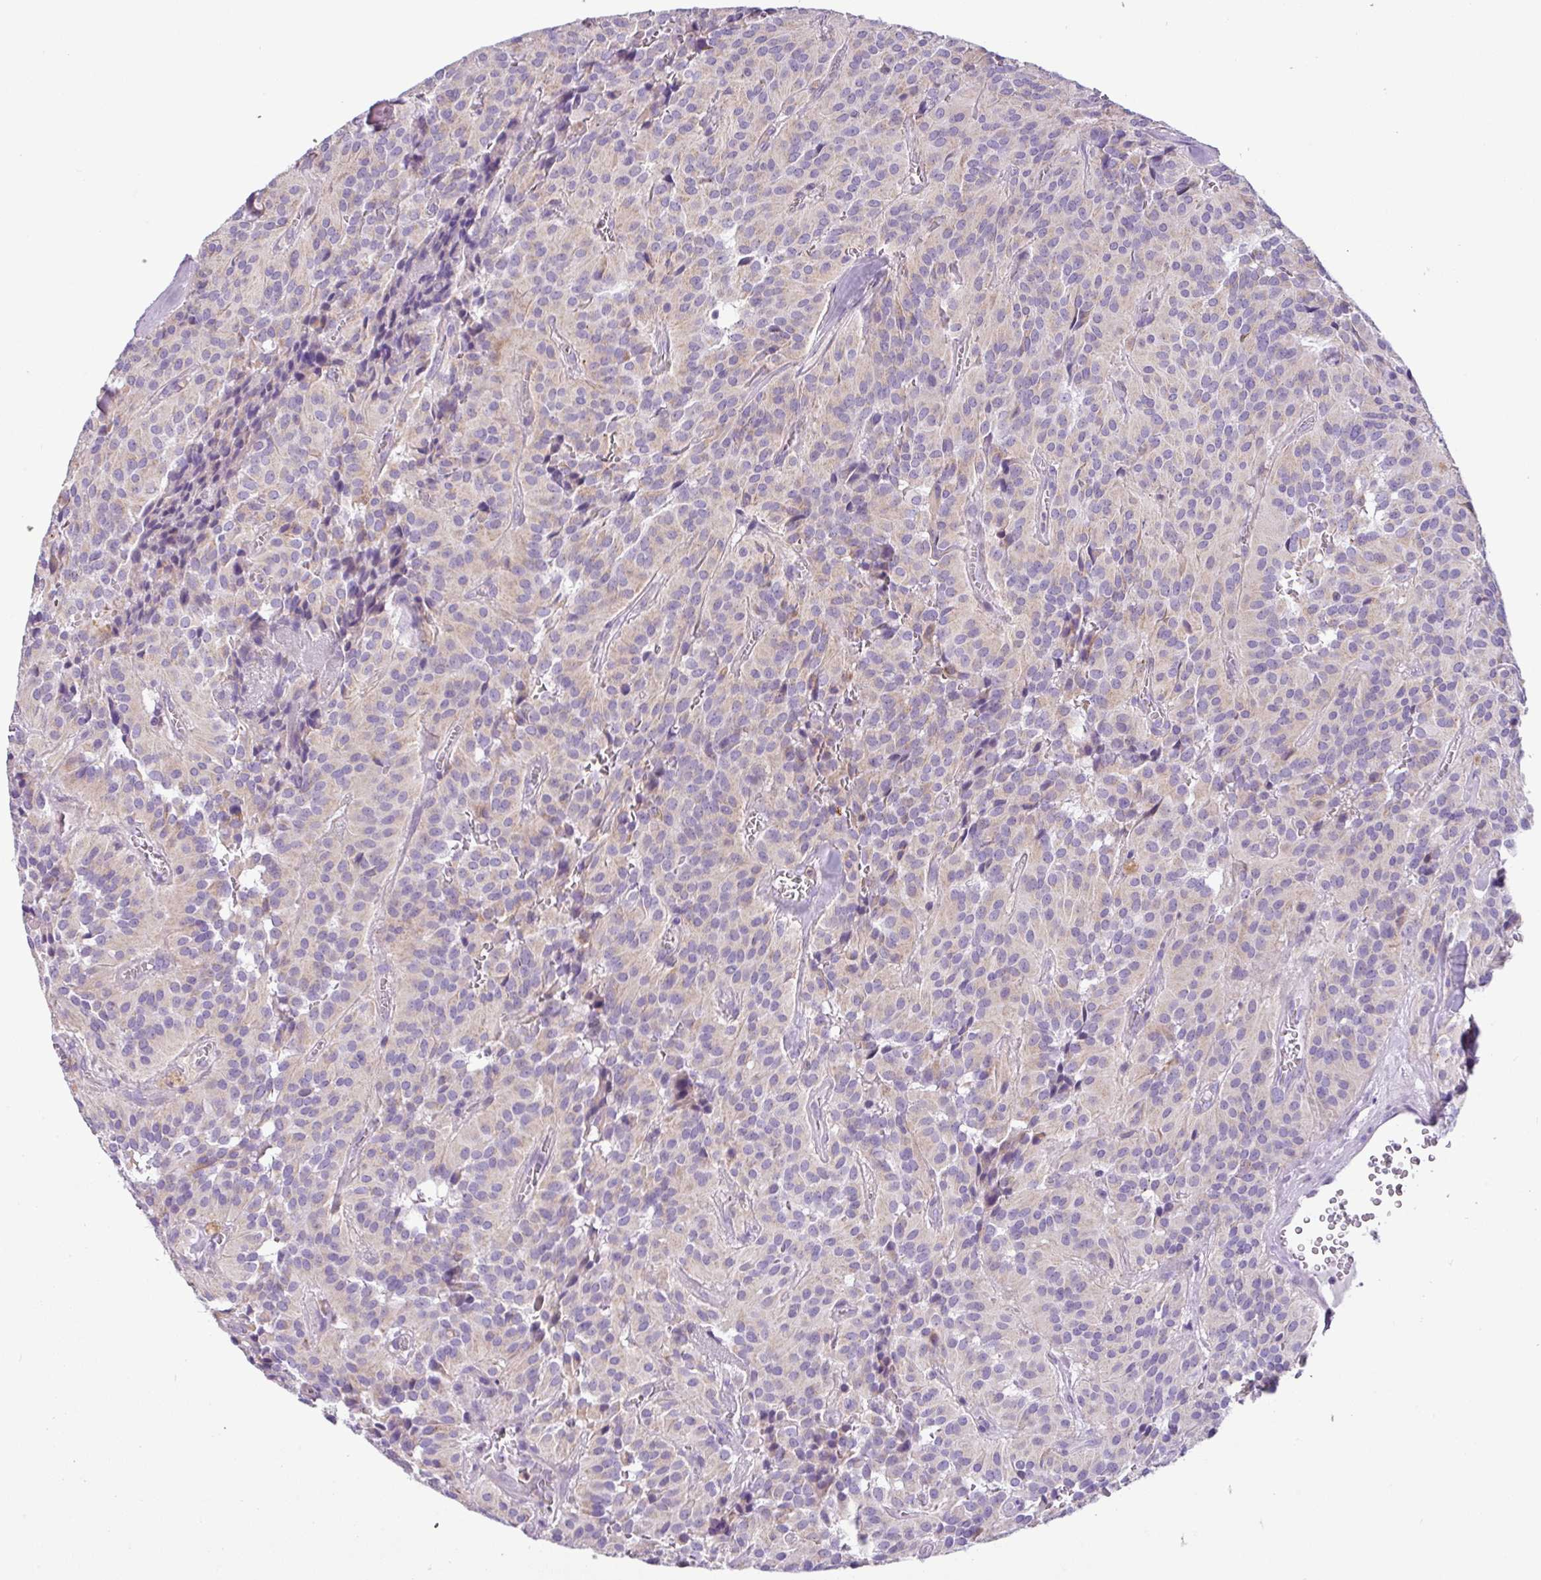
{"staining": {"intensity": "weak", "quantity": "<25%", "location": "cytoplasmic/membranous"}, "tissue": "glioma", "cell_type": "Tumor cells", "image_type": "cancer", "snomed": [{"axis": "morphology", "description": "Glioma, malignant, Low grade"}, {"axis": "topography", "description": "Brain"}], "caption": "Glioma stained for a protein using immunohistochemistry exhibits no staining tumor cells.", "gene": "HMCN2", "patient": {"sex": "male", "age": 42}}